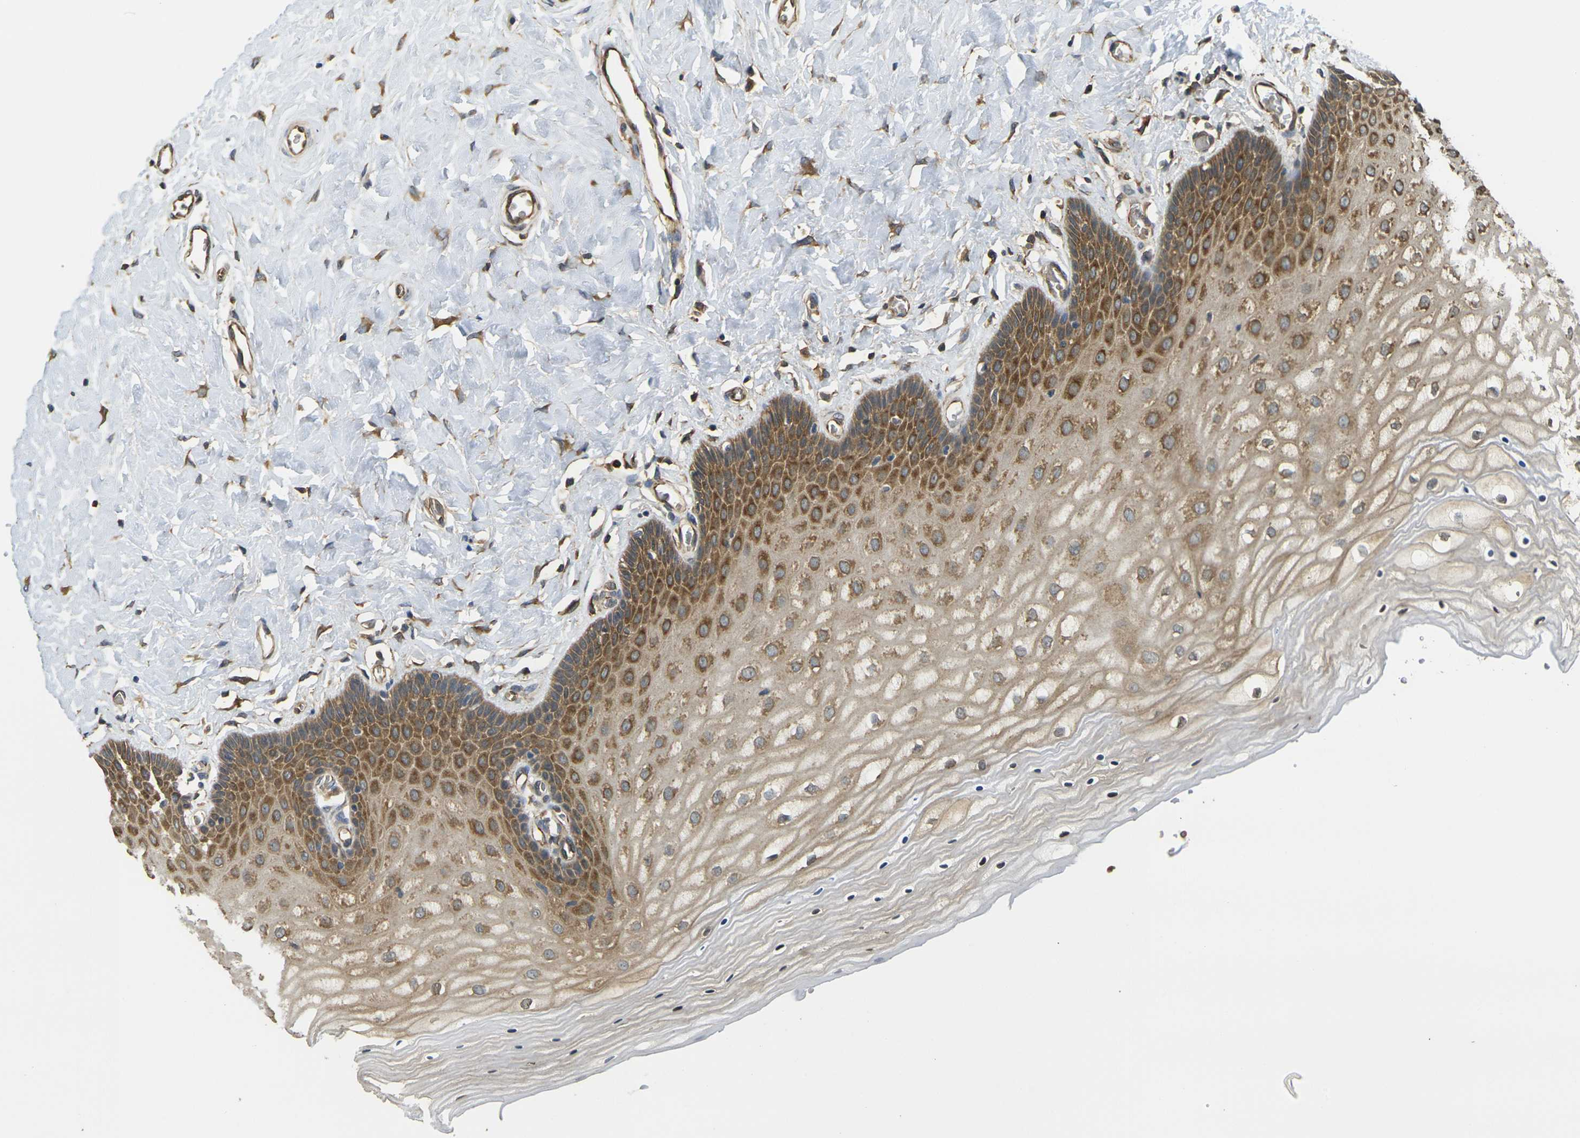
{"staining": {"intensity": "moderate", "quantity": ">75%", "location": "cytoplasmic/membranous"}, "tissue": "cervix", "cell_type": "Glandular cells", "image_type": "normal", "snomed": [{"axis": "morphology", "description": "Normal tissue, NOS"}, {"axis": "topography", "description": "Cervix"}], "caption": "Moderate cytoplasmic/membranous protein positivity is identified in approximately >75% of glandular cells in cervix. (IHC, brightfield microscopy, high magnification).", "gene": "CAST", "patient": {"sex": "female", "age": 55}}